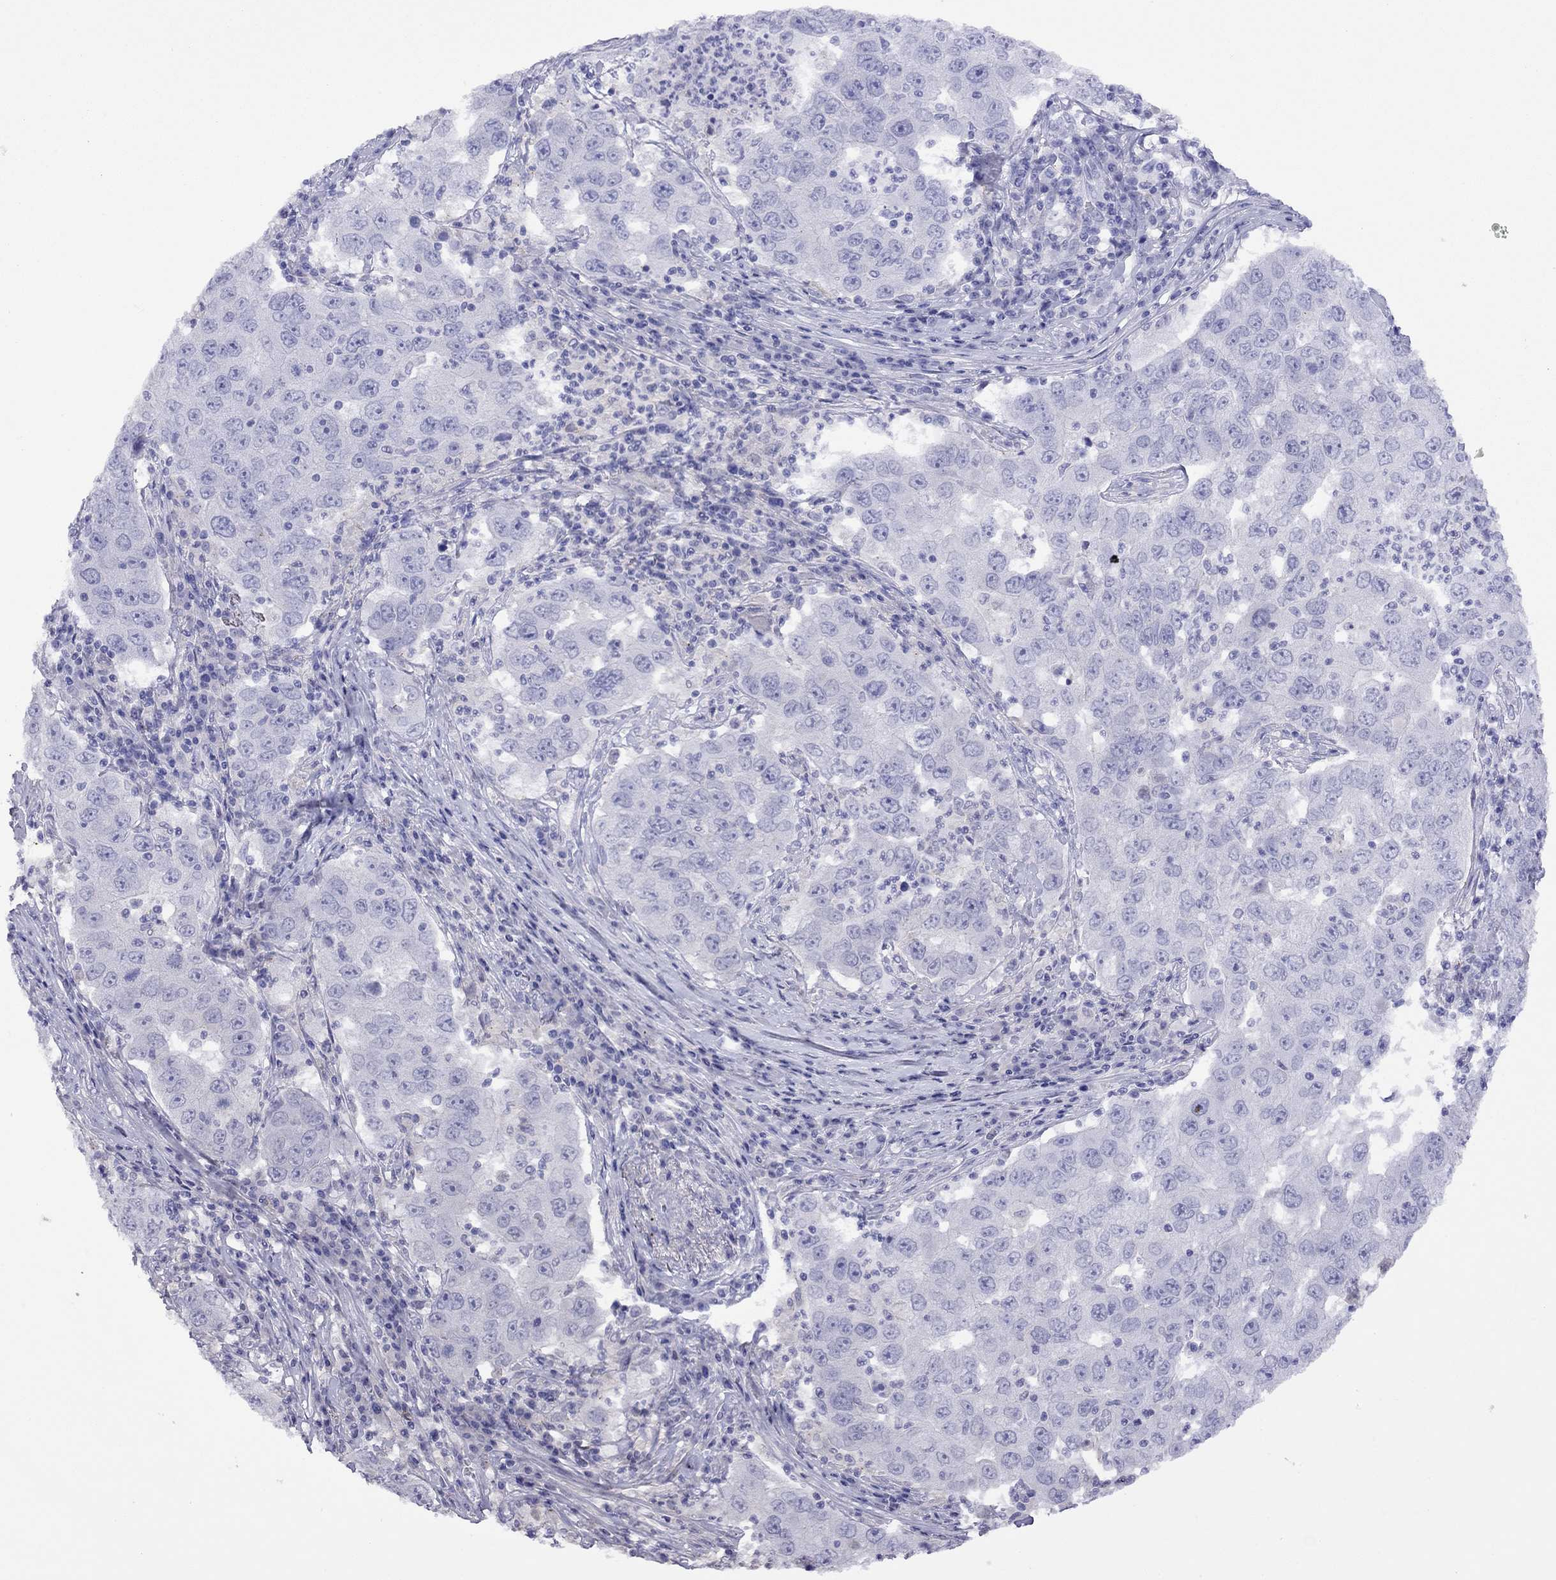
{"staining": {"intensity": "negative", "quantity": "none", "location": "none"}, "tissue": "lung cancer", "cell_type": "Tumor cells", "image_type": "cancer", "snomed": [{"axis": "morphology", "description": "Adenocarcinoma, NOS"}, {"axis": "topography", "description": "Lung"}], "caption": "A histopathology image of human adenocarcinoma (lung) is negative for staining in tumor cells.", "gene": "SLC30A8", "patient": {"sex": "male", "age": 73}}